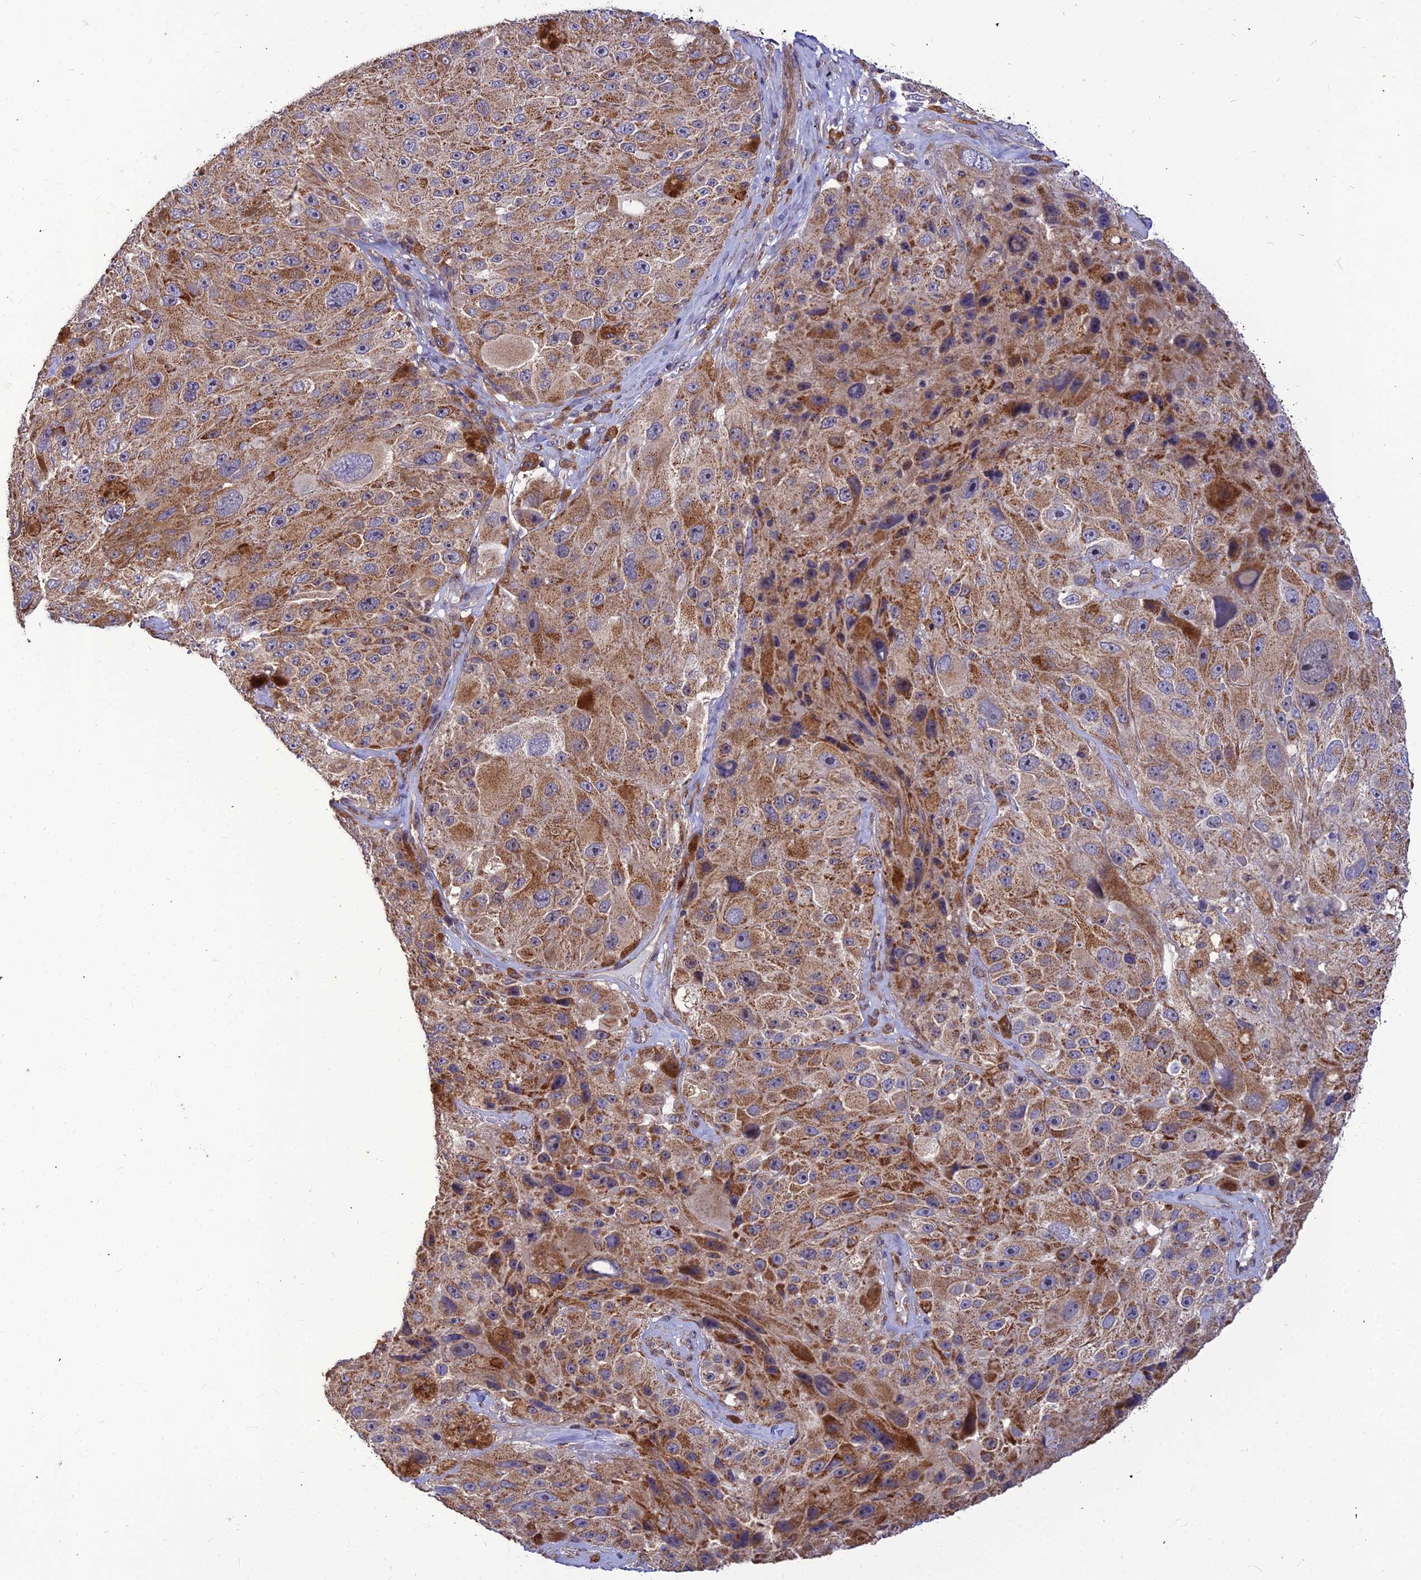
{"staining": {"intensity": "moderate", "quantity": ">75%", "location": "cytoplasmic/membranous"}, "tissue": "melanoma", "cell_type": "Tumor cells", "image_type": "cancer", "snomed": [{"axis": "morphology", "description": "Malignant melanoma, Metastatic site"}, {"axis": "topography", "description": "Lymph node"}], "caption": "A photomicrograph showing moderate cytoplasmic/membranous positivity in approximately >75% of tumor cells in melanoma, as visualized by brown immunohistochemical staining.", "gene": "LEKR1", "patient": {"sex": "male", "age": 62}}